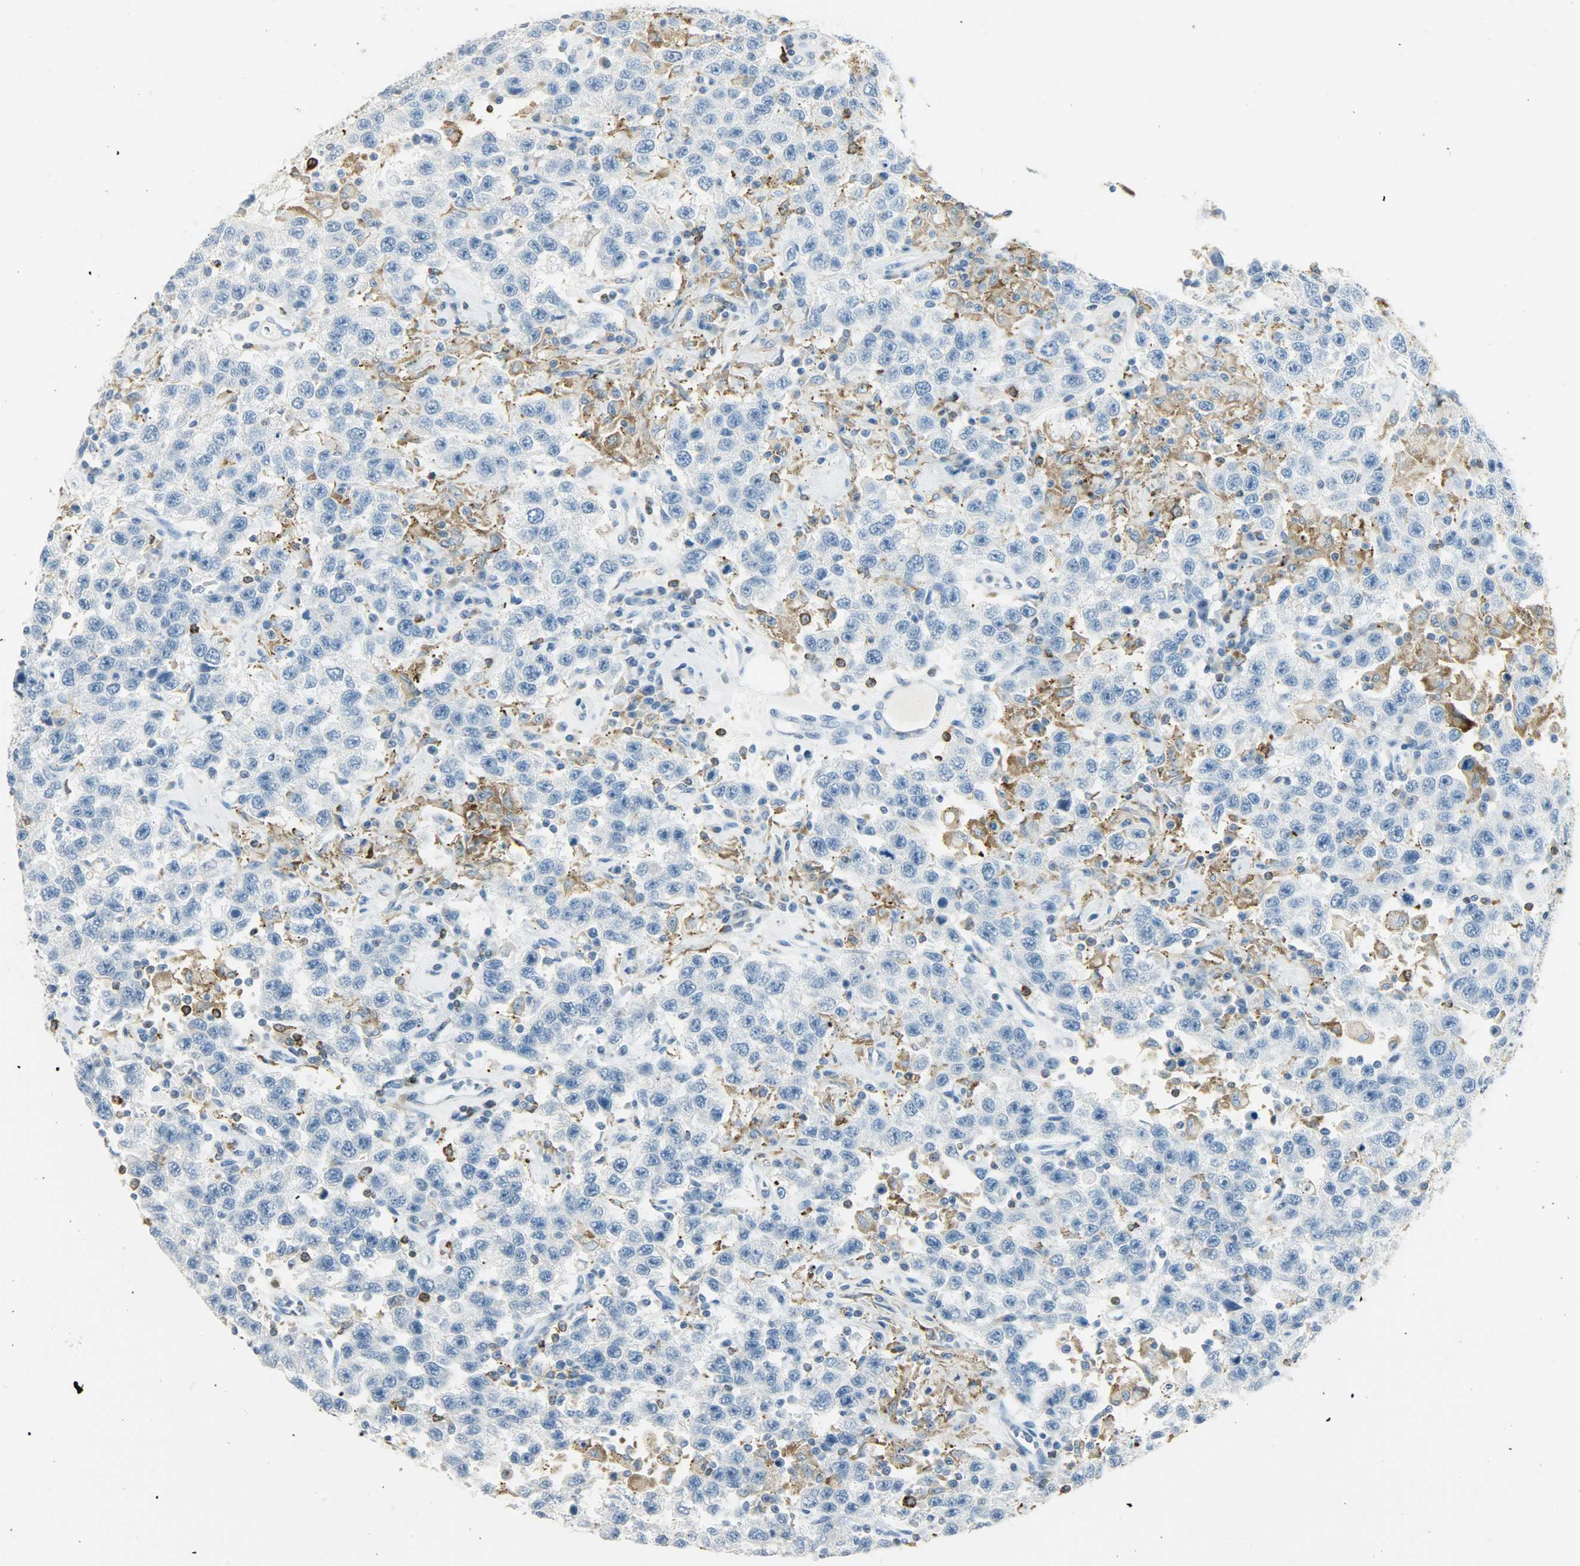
{"staining": {"intensity": "negative", "quantity": "none", "location": "none"}, "tissue": "testis cancer", "cell_type": "Tumor cells", "image_type": "cancer", "snomed": [{"axis": "morphology", "description": "Seminoma, NOS"}, {"axis": "topography", "description": "Testis"}], "caption": "Immunohistochemistry (IHC) of human seminoma (testis) shows no expression in tumor cells.", "gene": "PTPN6", "patient": {"sex": "male", "age": 41}}